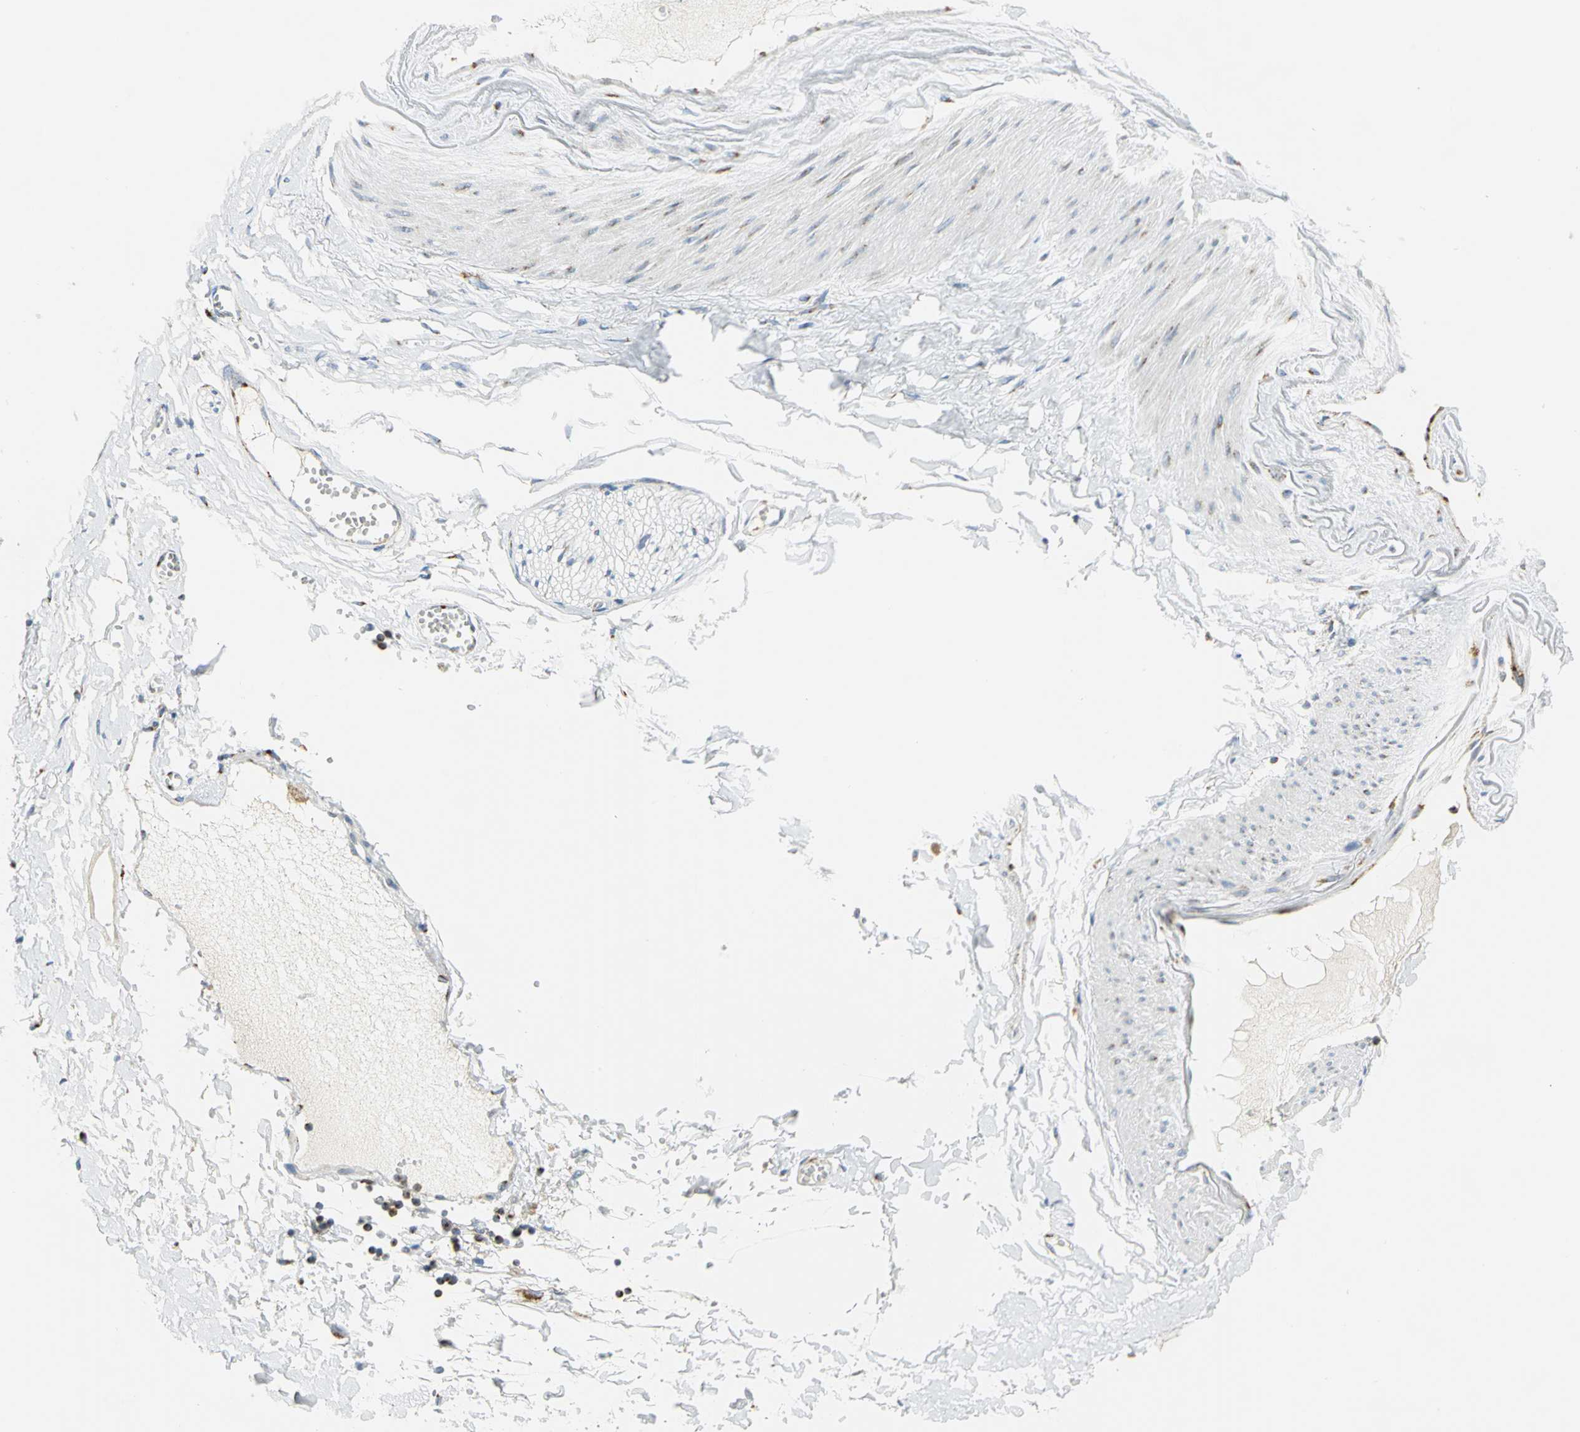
{"staining": {"intensity": "negative", "quantity": "none", "location": "none"}, "tissue": "adipose tissue", "cell_type": "Adipocytes", "image_type": "normal", "snomed": [{"axis": "morphology", "description": "Normal tissue, NOS"}, {"axis": "morphology", "description": "Inflammation, NOS"}, {"axis": "topography", "description": "Salivary gland"}, {"axis": "topography", "description": "Peripheral nerve tissue"}], "caption": "Immunohistochemical staining of normal adipose tissue demonstrates no significant expression in adipocytes.", "gene": "GPR3", "patient": {"sex": "female", "age": 75}}